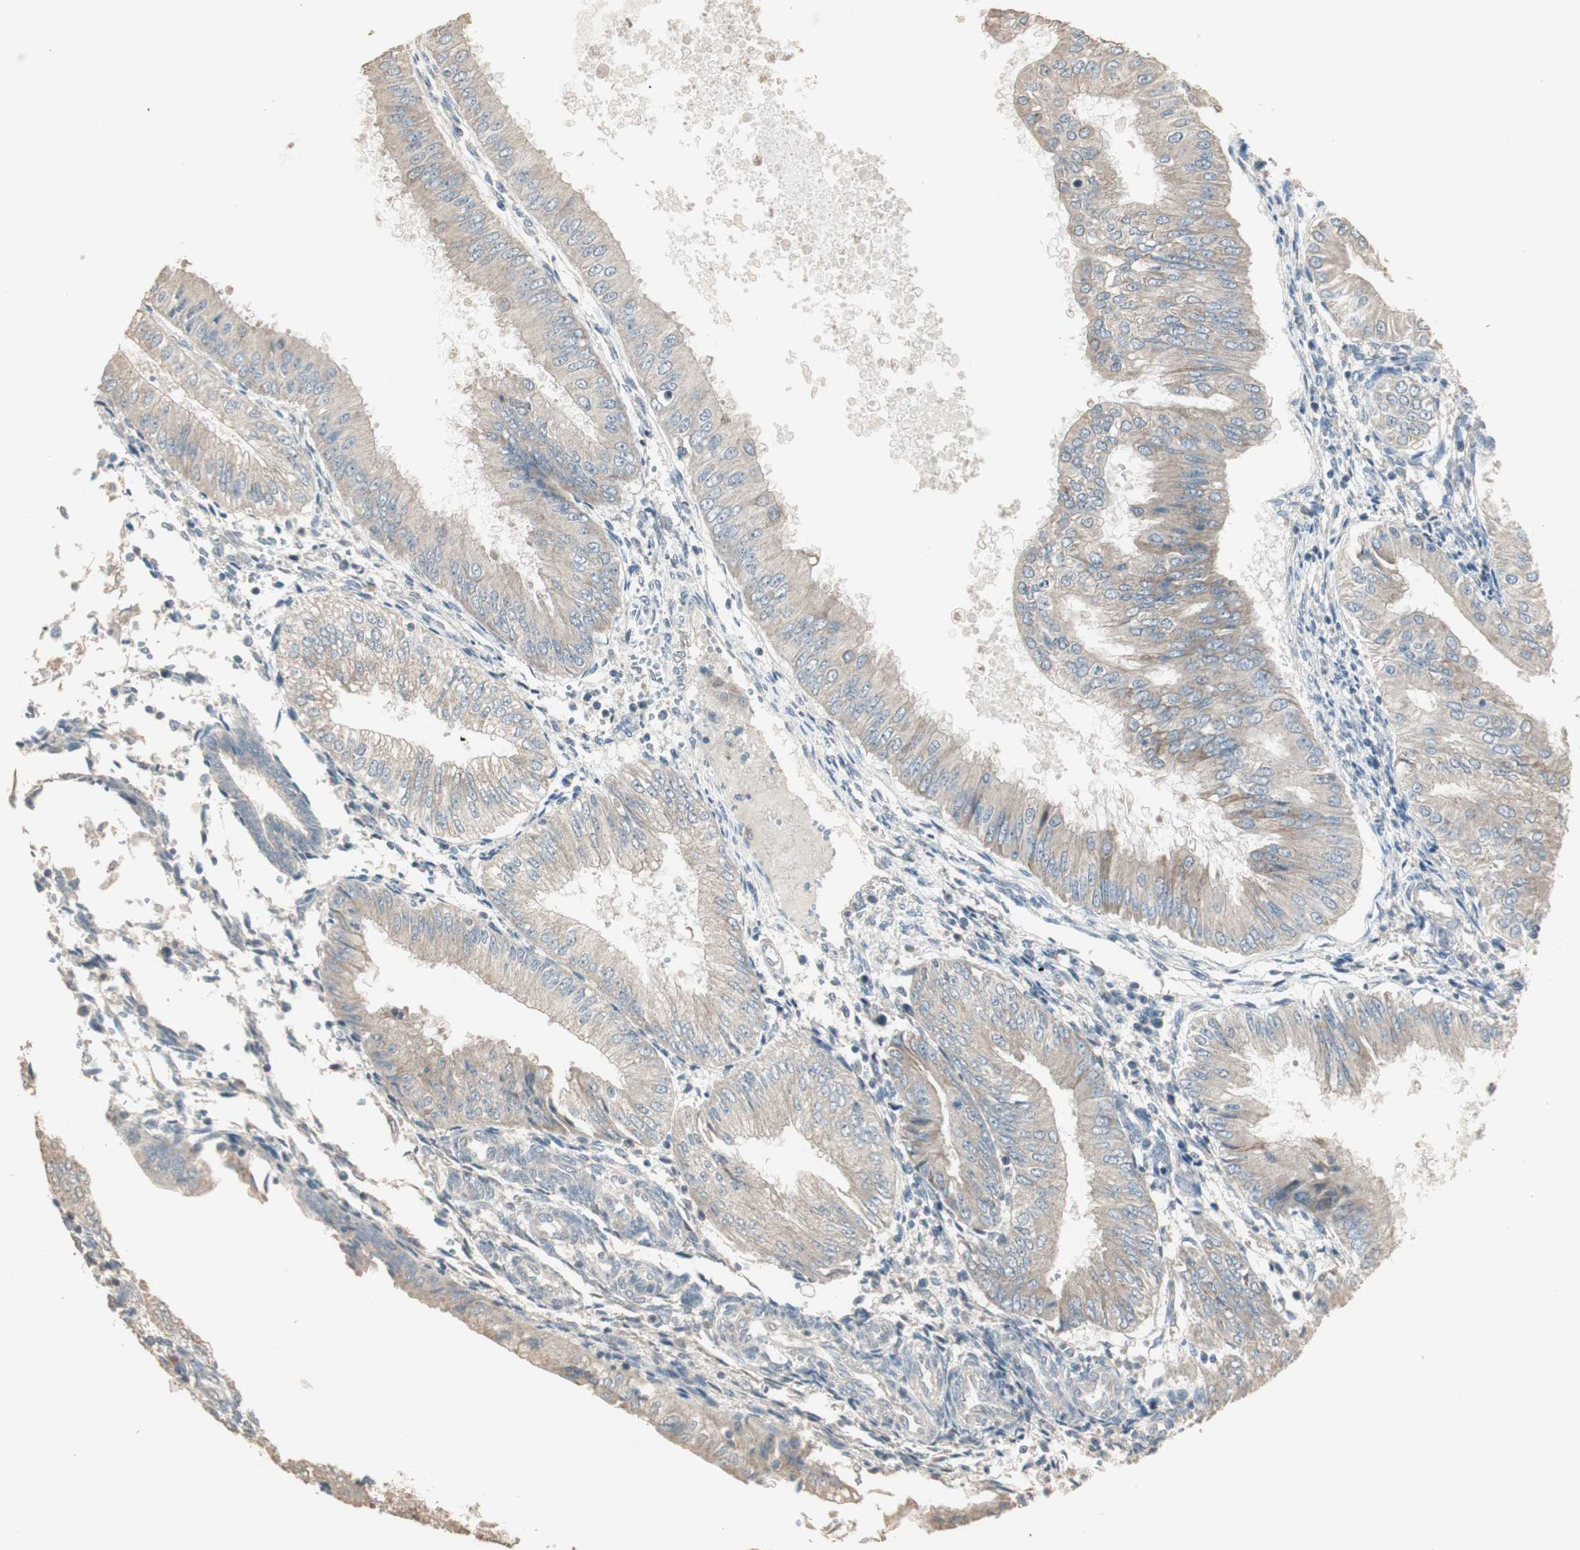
{"staining": {"intensity": "weak", "quantity": ">75%", "location": "cytoplasmic/membranous"}, "tissue": "endometrial cancer", "cell_type": "Tumor cells", "image_type": "cancer", "snomed": [{"axis": "morphology", "description": "Adenocarcinoma, NOS"}, {"axis": "topography", "description": "Endometrium"}], "caption": "Endometrial adenocarcinoma stained with DAB (3,3'-diaminobenzidine) immunohistochemistry (IHC) reveals low levels of weak cytoplasmic/membranous expression in approximately >75% of tumor cells.", "gene": "RARRES1", "patient": {"sex": "female", "age": 53}}